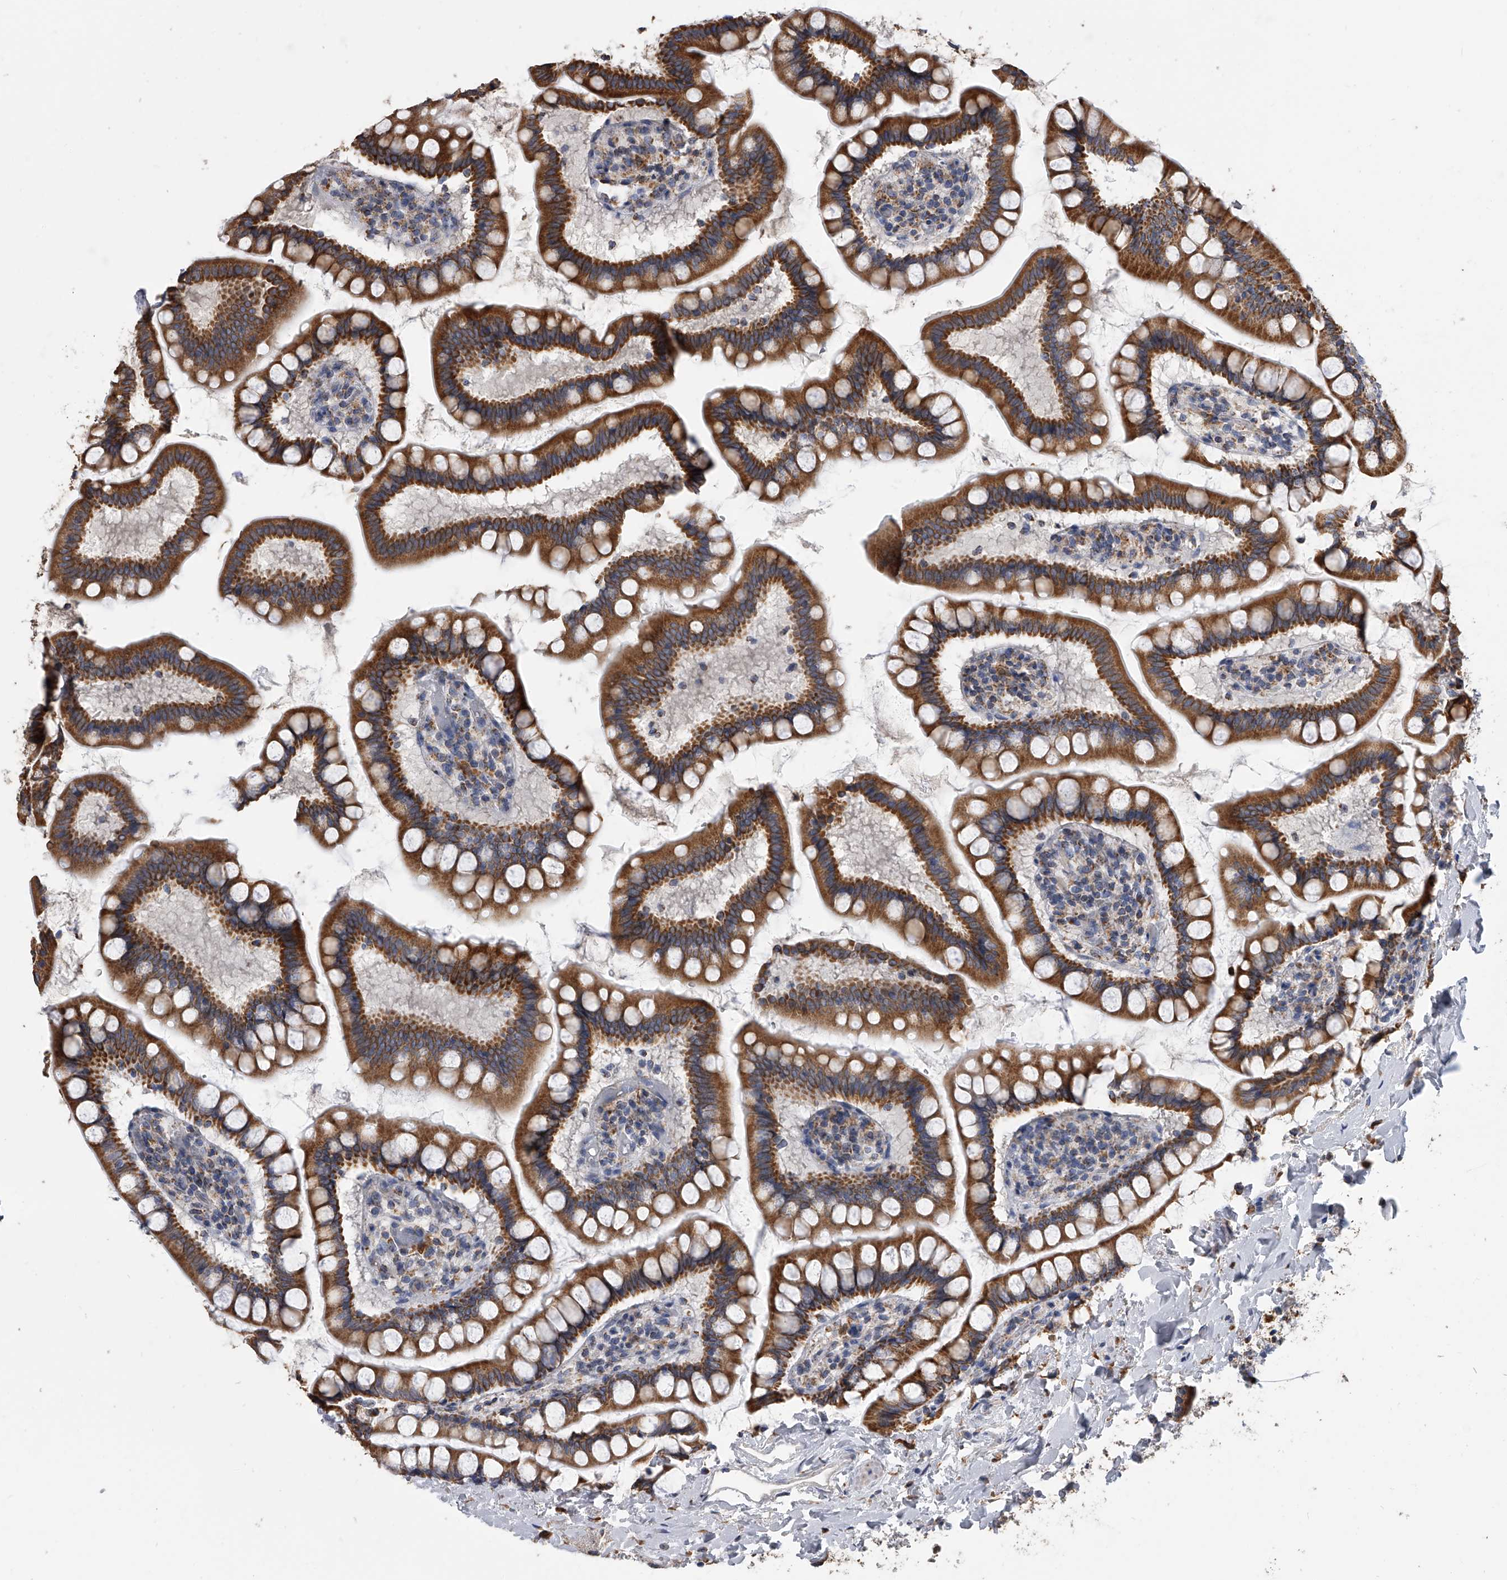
{"staining": {"intensity": "strong", "quantity": ">75%", "location": "cytoplasmic/membranous"}, "tissue": "small intestine", "cell_type": "Glandular cells", "image_type": "normal", "snomed": [{"axis": "morphology", "description": "Normal tissue, NOS"}, {"axis": "topography", "description": "Small intestine"}], "caption": "Protein analysis of unremarkable small intestine demonstrates strong cytoplasmic/membranous expression in approximately >75% of glandular cells.", "gene": "MRPL28", "patient": {"sex": "female", "age": 84}}